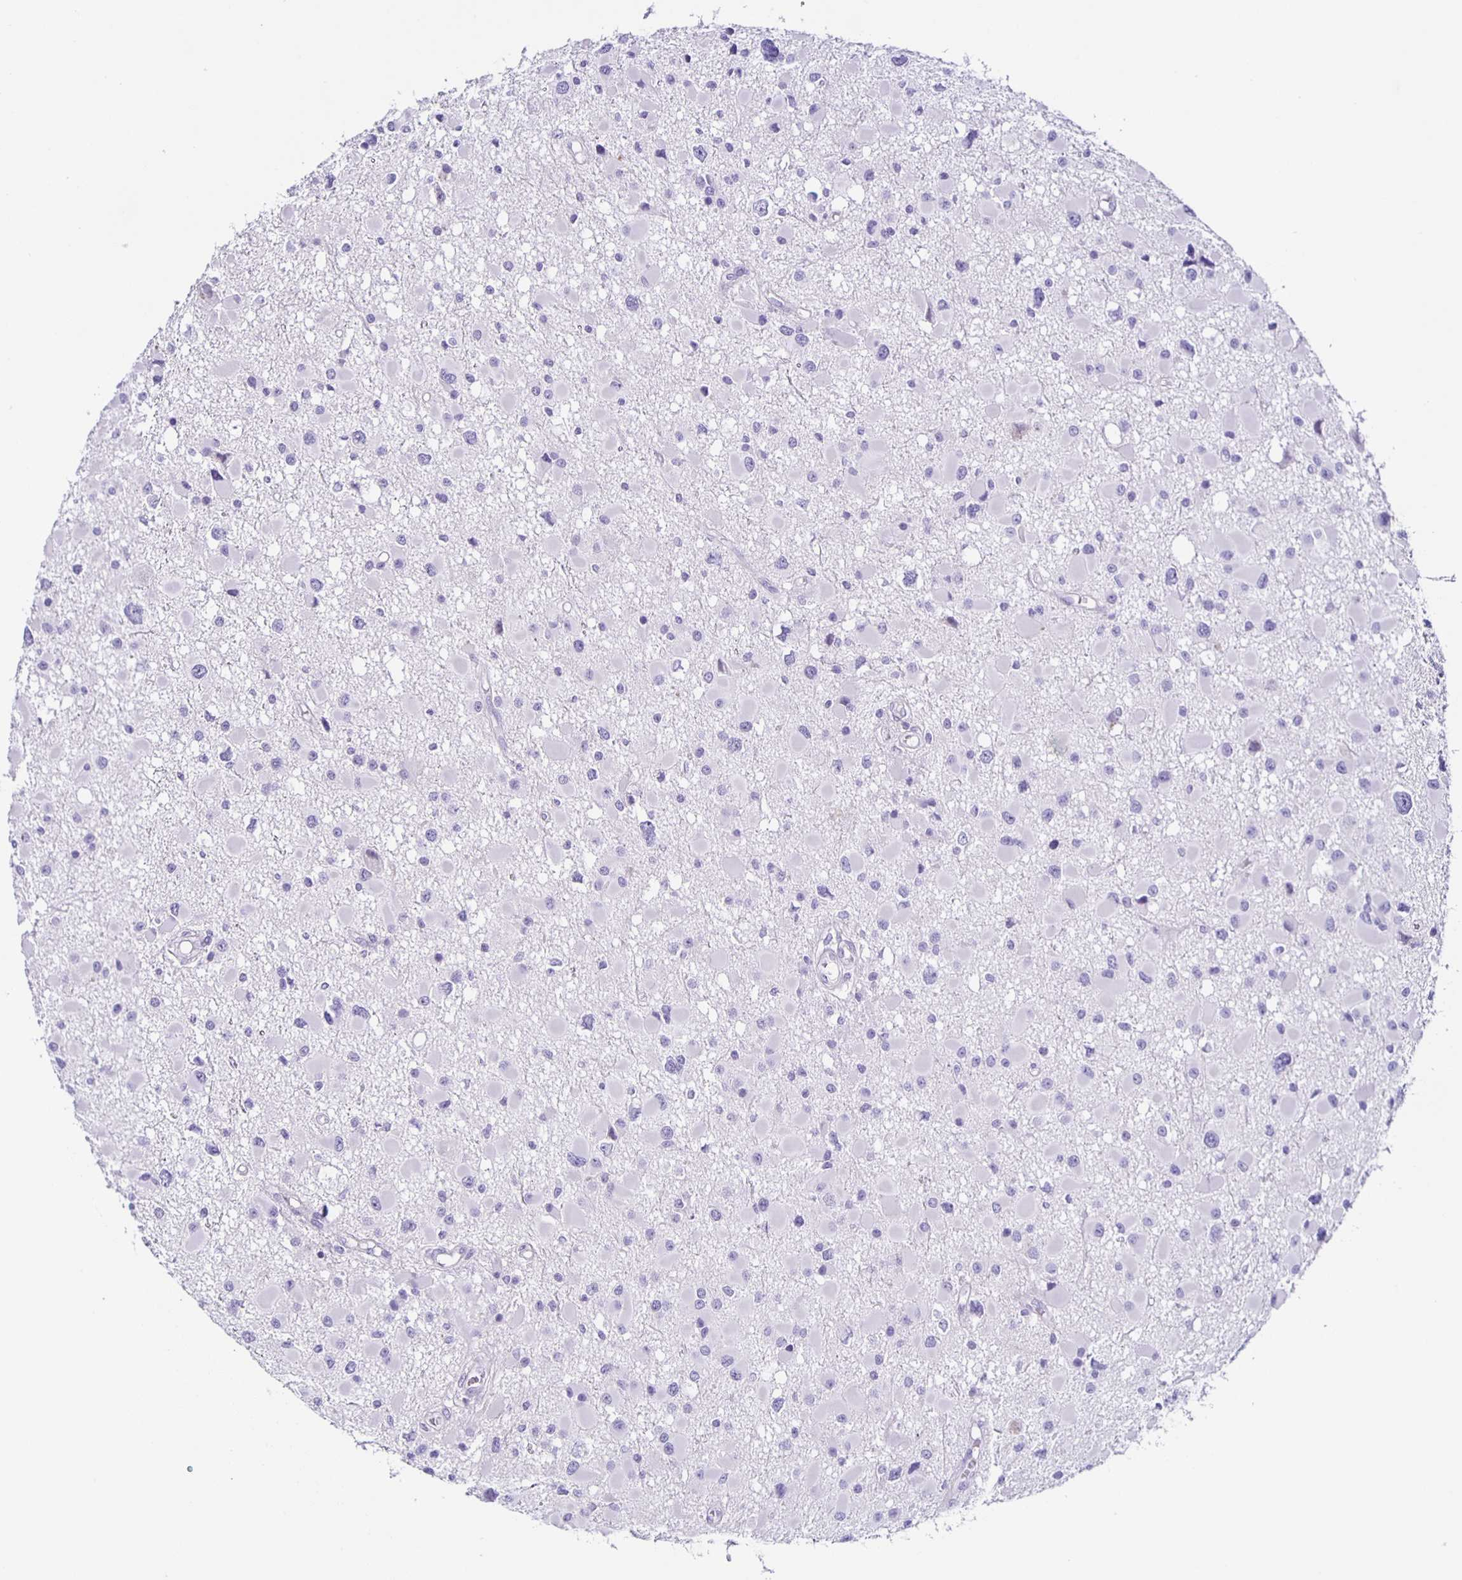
{"staining": {"intensity": "negative", "quantity": "none", "location": "none"}, "tissue": "glioma", "cell_type": "Tumor cells", "image_type": "cancer", "snomed": [{"axis": "morphology", "description": "Glioma, malignant, High grade"}, {"axis": "topography", "description": "Brain"}], "caption": "Glioma was stained to show a protein in brown. There is no significant positivity in tumor cells.", "gene": "AQP6", "patient": {"sex": "male", "age": 54}}